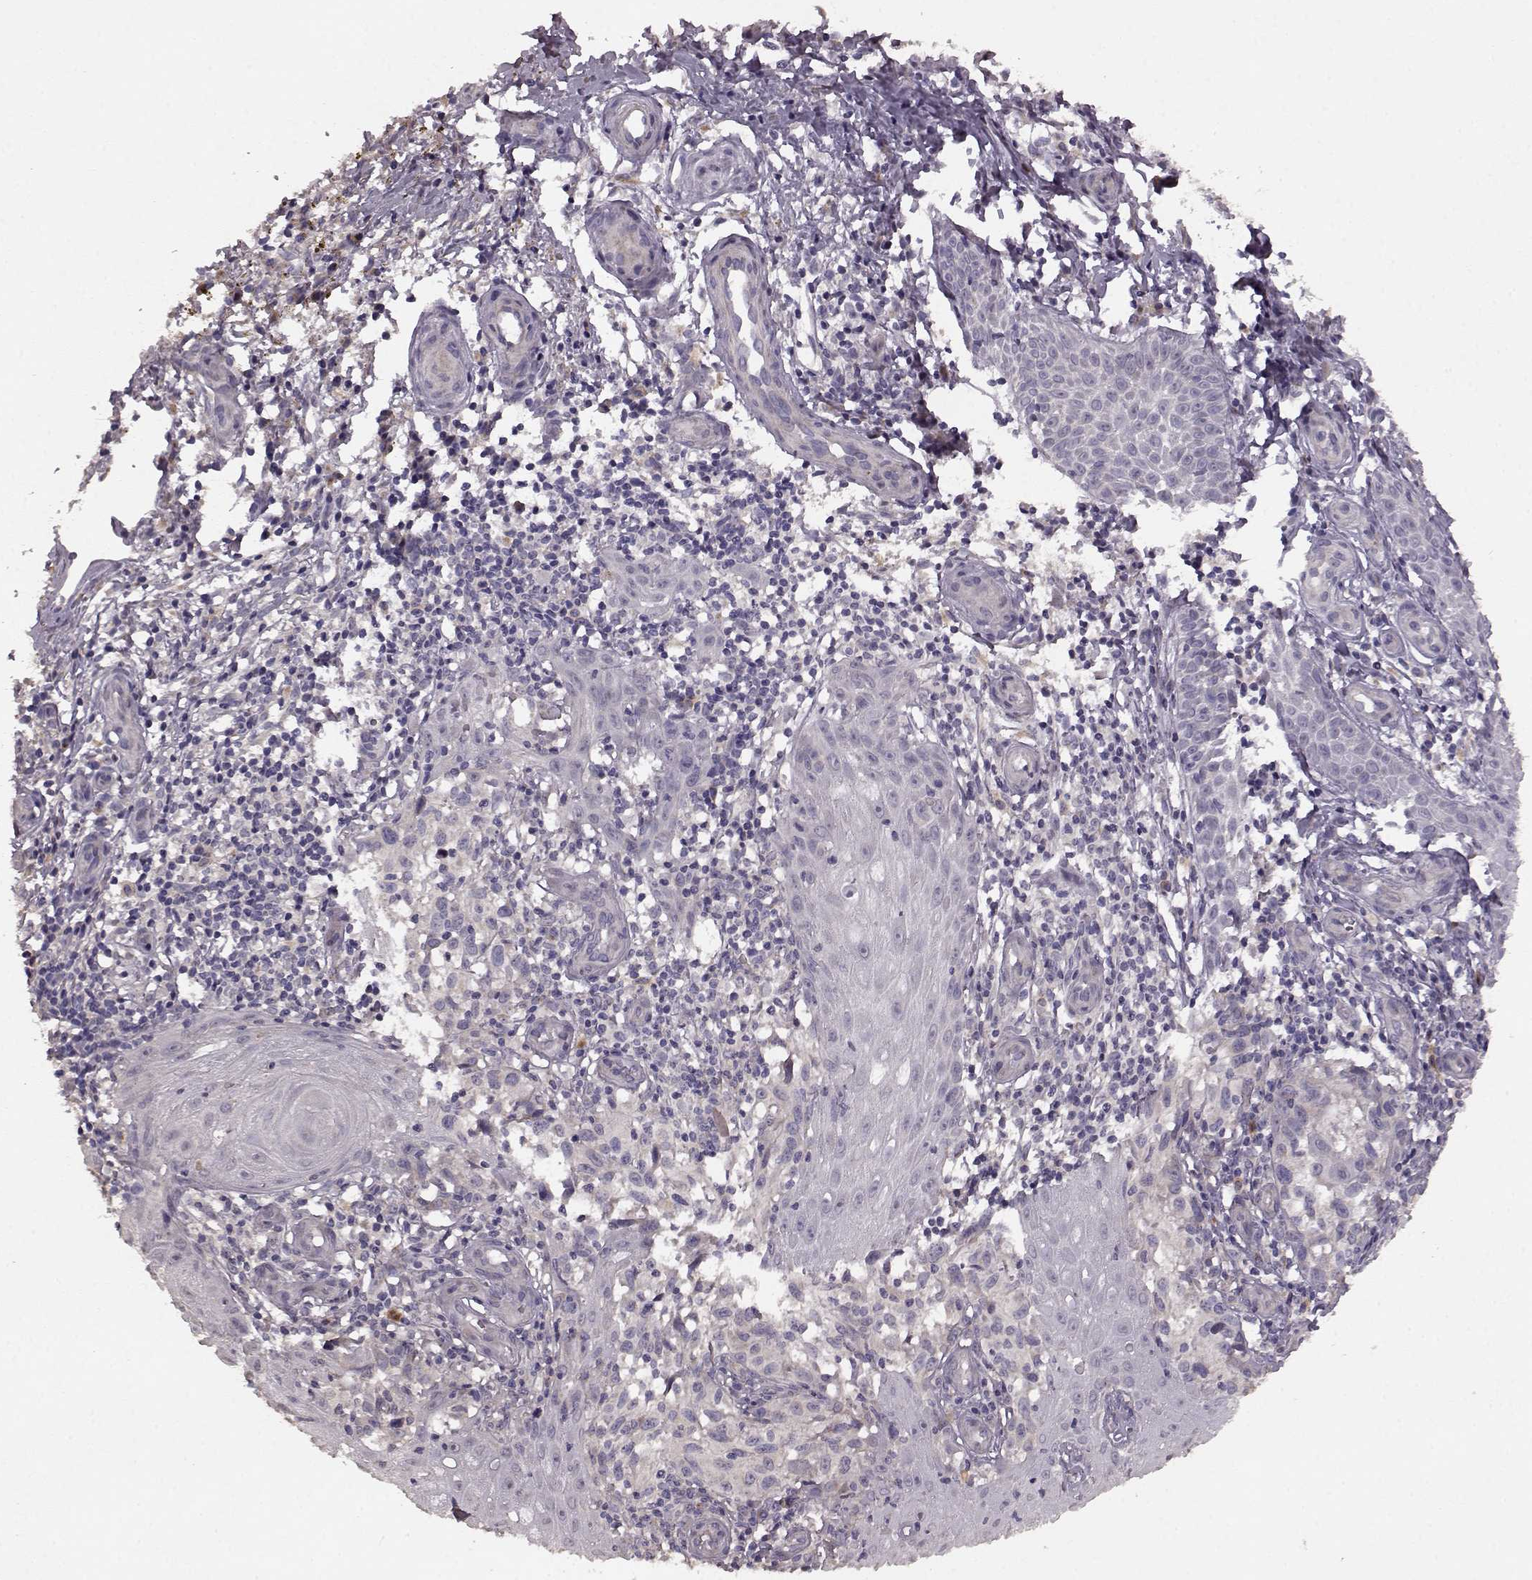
{"staining": {"intensity": "negative", "quantity": "none", "location": "none"}, "tissue": "melanoma", "cell_type": "Tumor cells", "image_type": "cancer", "snomed": [{"axis": "morphology", "description": "Malignant melanoma, NOS"}, {"axis": "topography", "description": "Skin"}], "caption": "There is no significant expression in tumor cells of malignant melanoma.", "gene": "SLC52A3", "patient": {"sex": "female", "age": 53}}